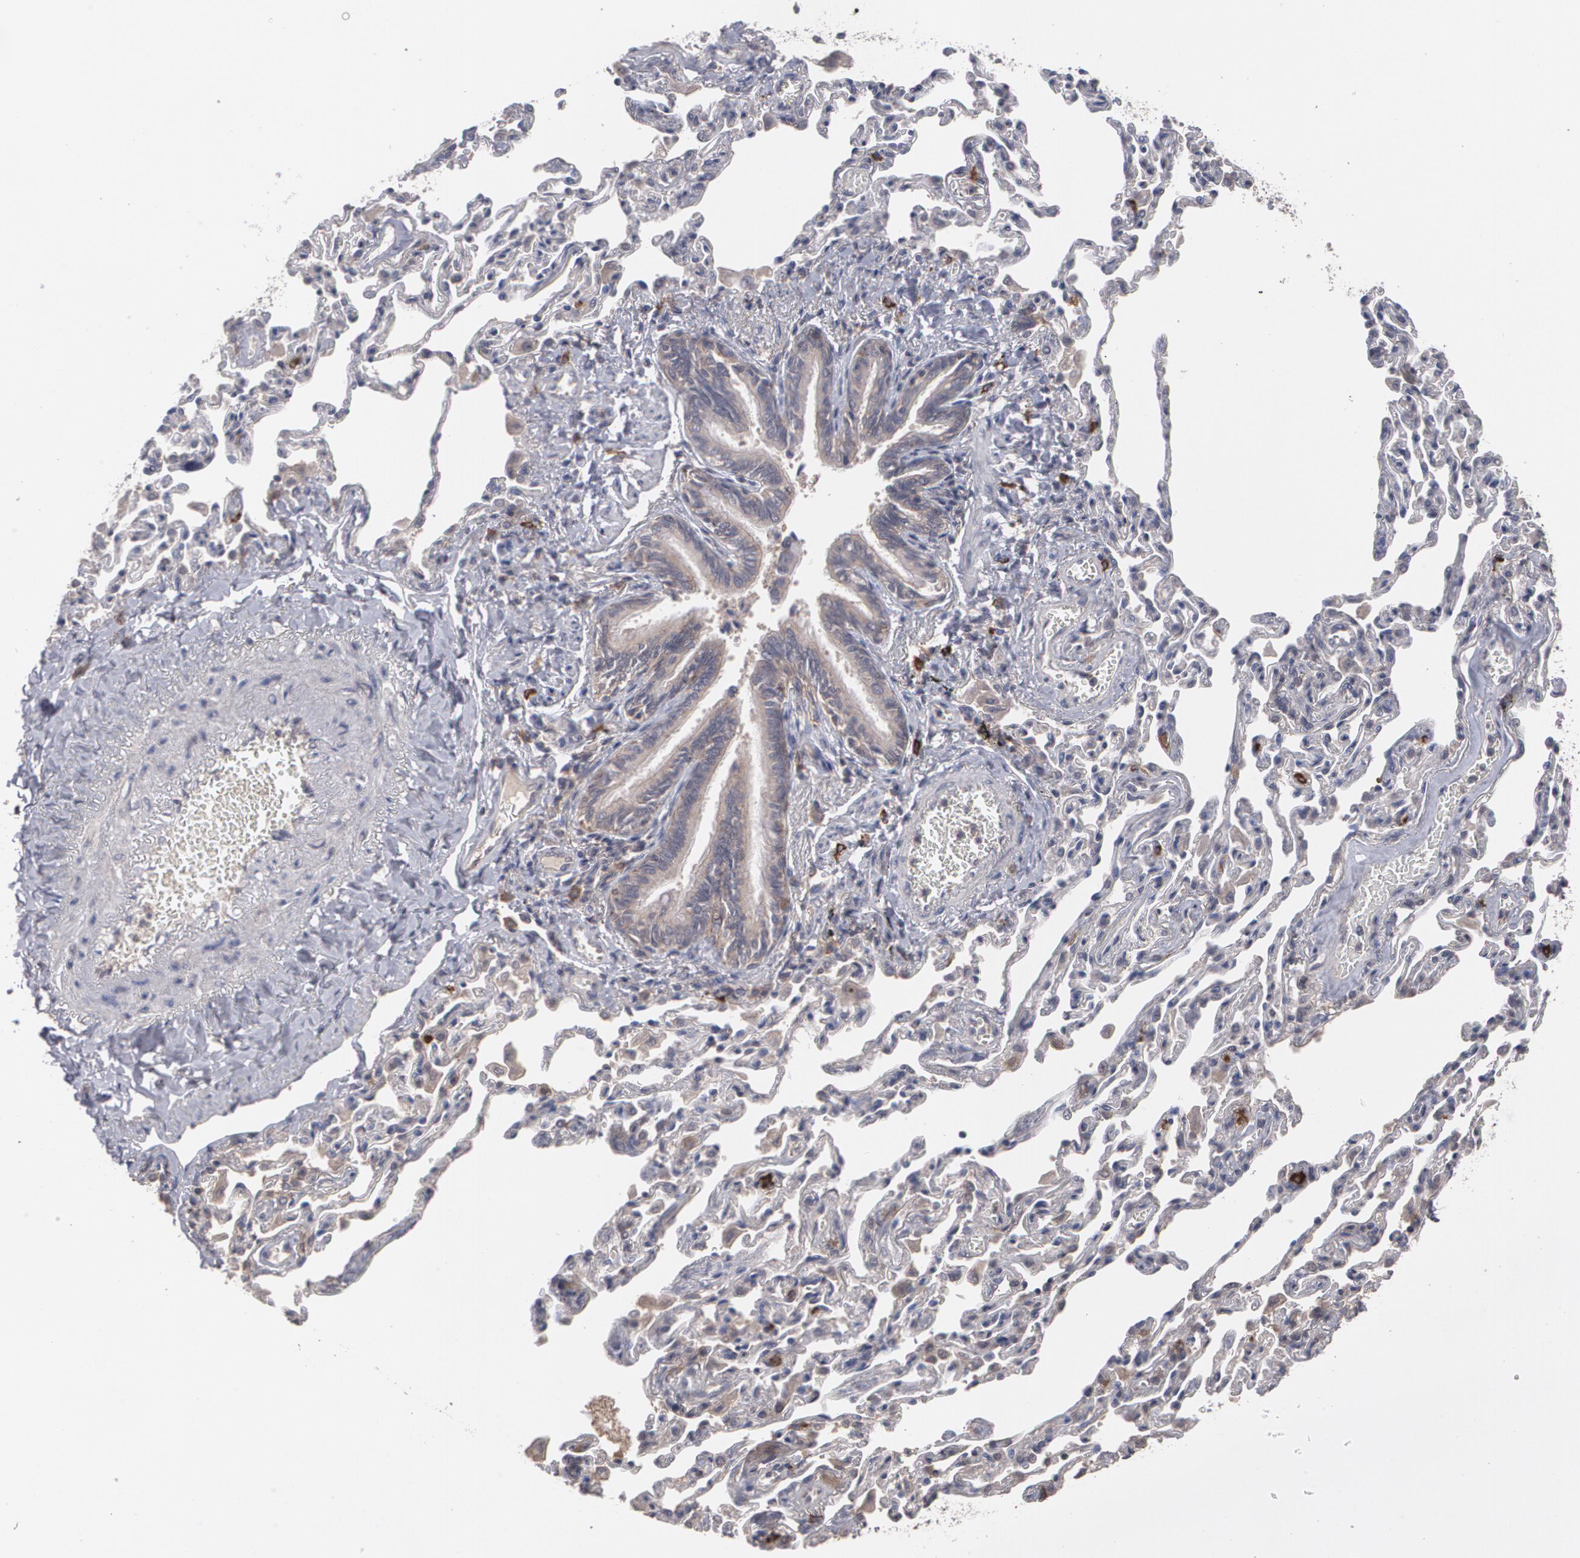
{"staining": {"intensity": "weak", "quantity": ">75%", "location": "cytoplasmic/membranous"}, "tissue": "bronchus", "cell_type": "Respiratory epithelial cells", "image_type": "normal", "snomed": [{"axis": "morphology", "description": "Normal tissue, NOS"}, {"axis": "topography", "description": "Lung"}], "caption": "Bronchus stained with a brown dye demonstrates weak cytoplasmic/membranous positive positivity in approximately >75% of respiratory epithelial cells.", "gene": "ARF6", "patient": {"sex": "male", "age": 64}}